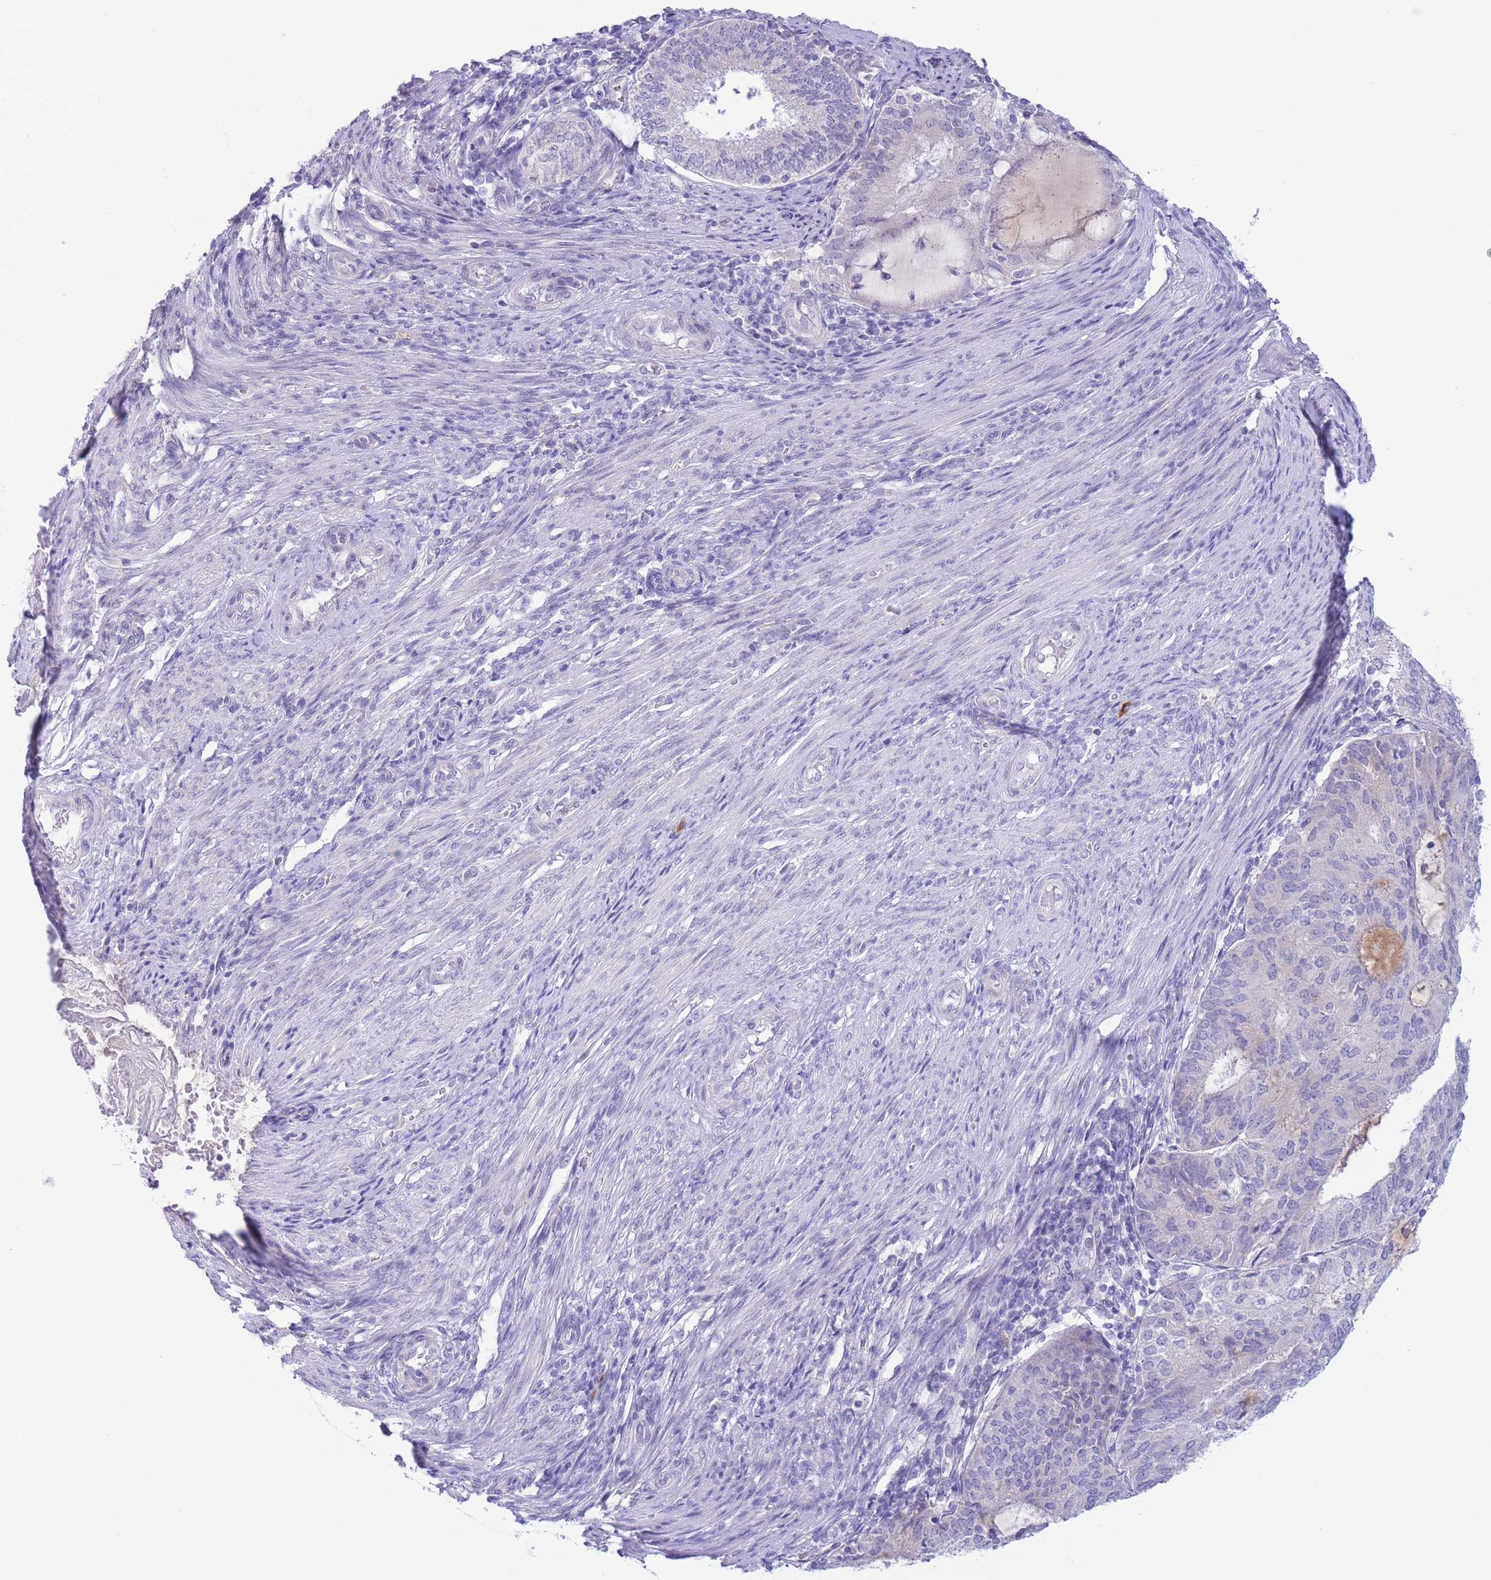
{"staining": {"intensity": "negative", "quantity": "none", "location": "none"}, "tissue": "endometrial cancer", "cell_type": "Tumor cells", "image_type": "cancer", "snomed": [{"axis": "morphology", "description": "Adenocarcinoma, NOS"}, {"axis": "topography", "description": "Endometrium"}], "caption": "DAB (3,3'-diaminobenzidine) immunohistochemical staining of human endometrial adenocarcinoma reveals no significant staining in tumor cells. (IHC, brightfield microscopy, high magnification).", "gene": "ASAP3", "patient": {"sex": "female", "age": 81}}